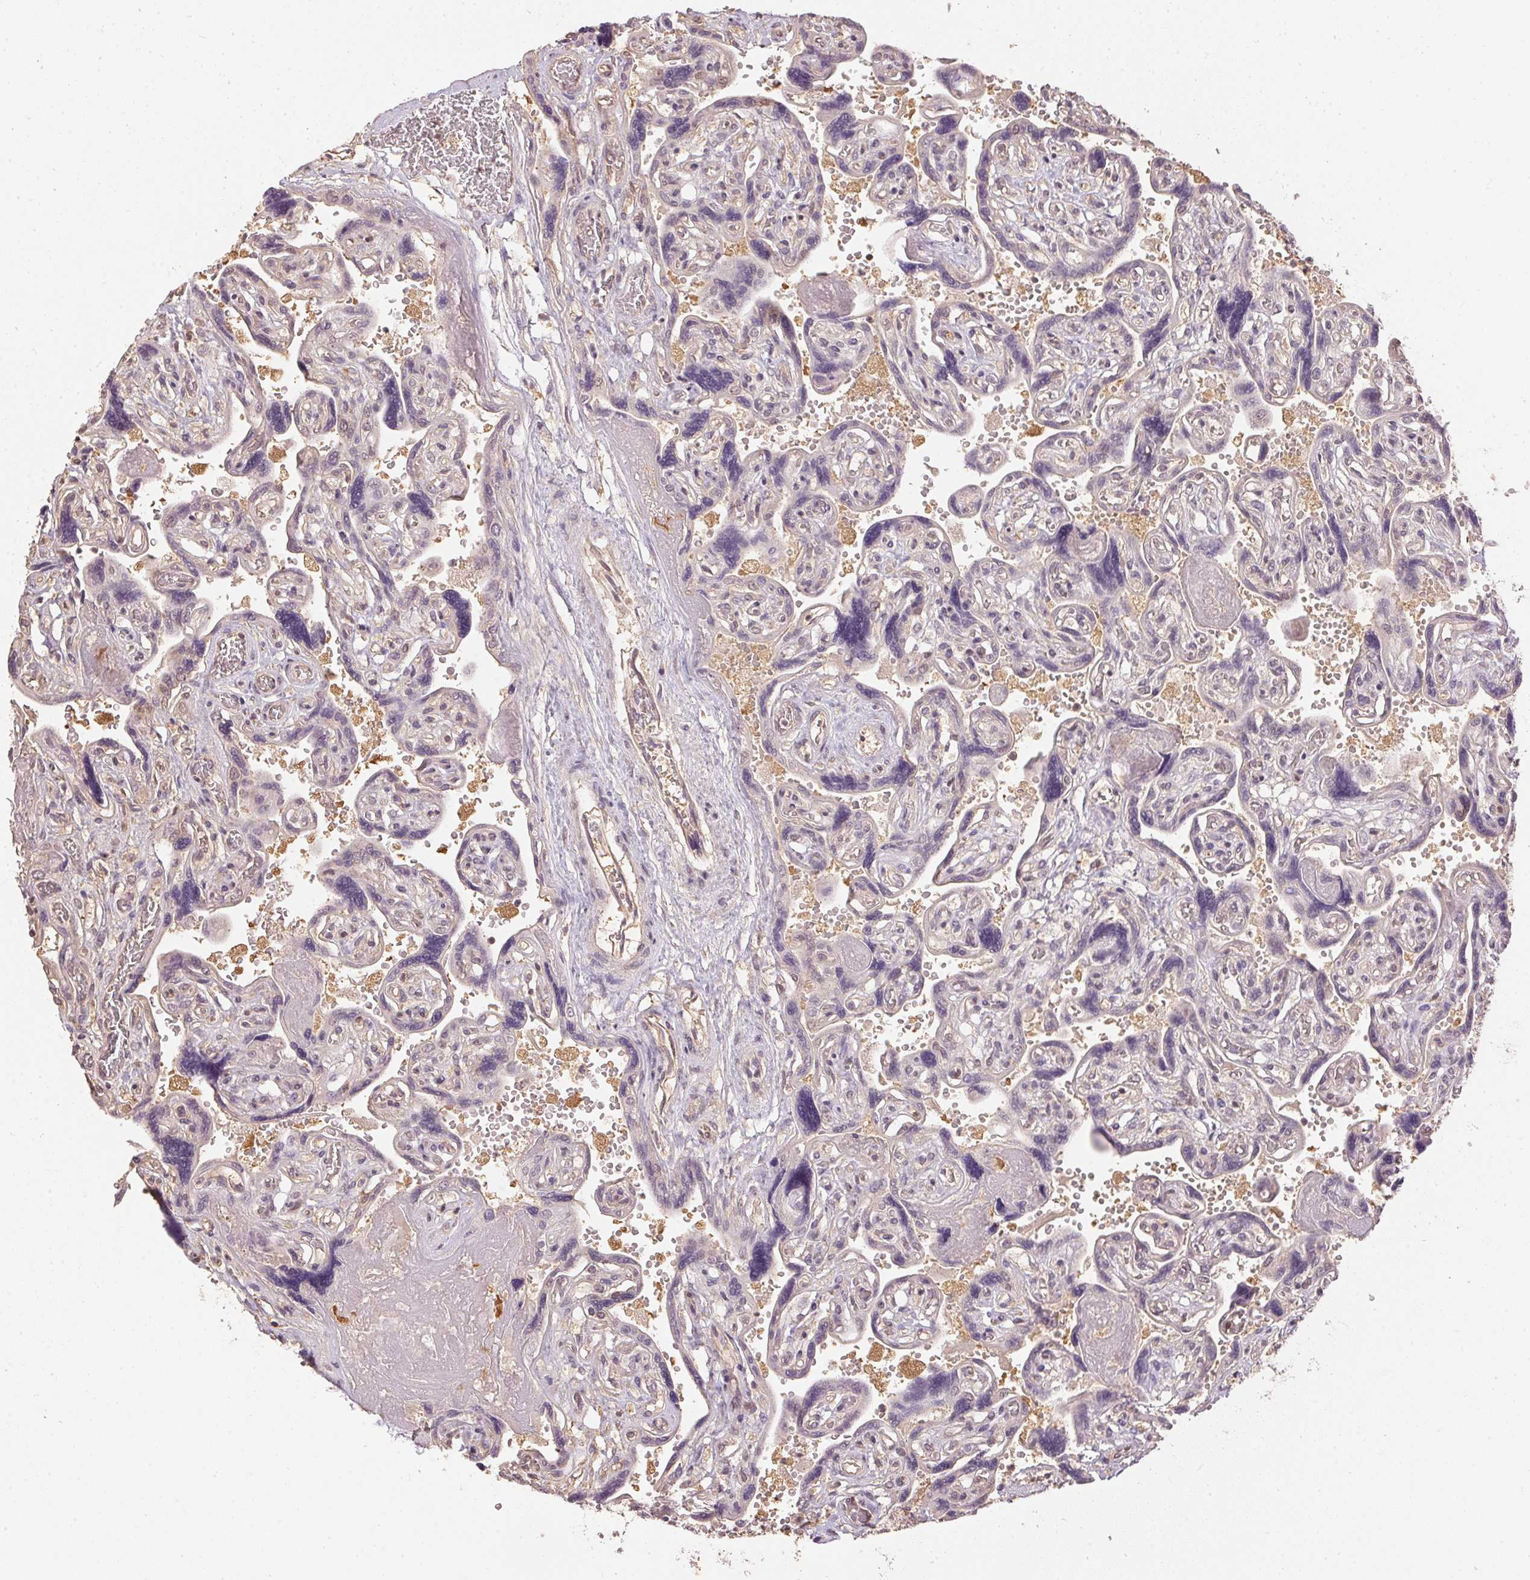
{"staining": {"intensity": "moderate", "quantity": "25%-75%", "location": "nuclear"}, "tissue": "placenta", "cell_type": "Decidual cells", "image_type": "normal", "snomed": [{"axis": "morphology", "description": "Normal tissue, NOS"}, {"axis": "topography", "description": "Placenta"}], "caption": "Protein analysis of unremarkable placenta shows moderate nuclear staining in about 25%-75% of decidual cells. The staining is performed using DAB brown chromogen to label protein expression. The nuclei are counter-stained blue using hematoxylin.", "gene": "TPI1", "patient": {"sex": "female", "age": 32}}